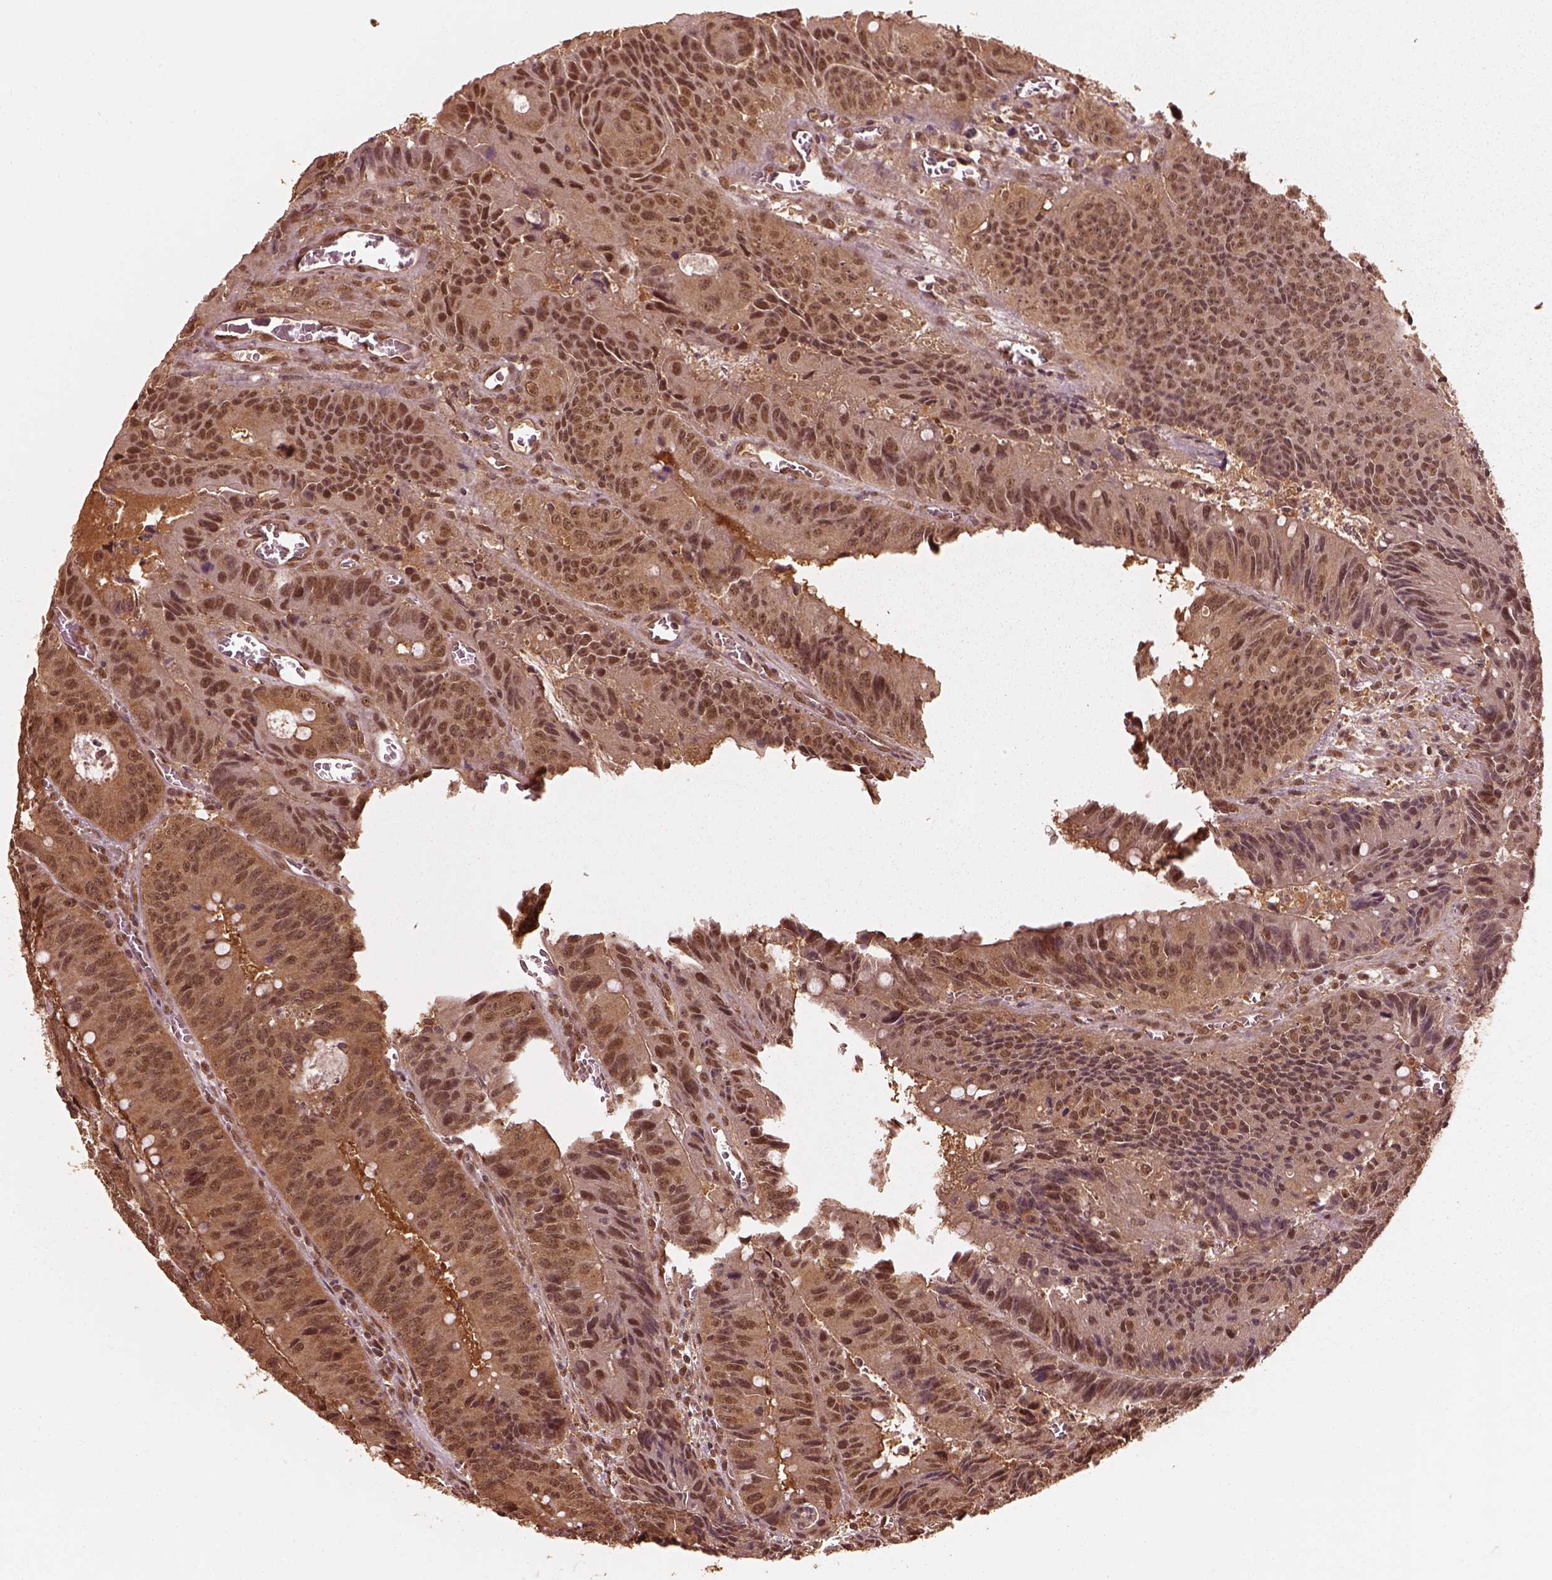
{"staining": {"intensity": "moderate", "quantity": "25%-75%", "location": "cytoplasmic/membranous,nuclear"}, "tissue": "colorectal cancer", "cell_type": "Tumor cells", "image_type": "cancer", "snomed": [{"axis": "morphology", "description": "Adenocarcinoma, NOS"}, {"axis": "topography", "description": "Rectum"}], "caption": "Immunohistochemistry micrograph of neoplastic tissue: human colorectal cancer stained using IHC exhibits medium levels of moderate protein expression localized specifically in the cytoplasmic/membranous and nuclear of tumor cells, appearing as a cytoplasmic/membranous and nuclear brown color.", "gene": "PSMC5", "patient": {"sex": "female", "age": 72}}